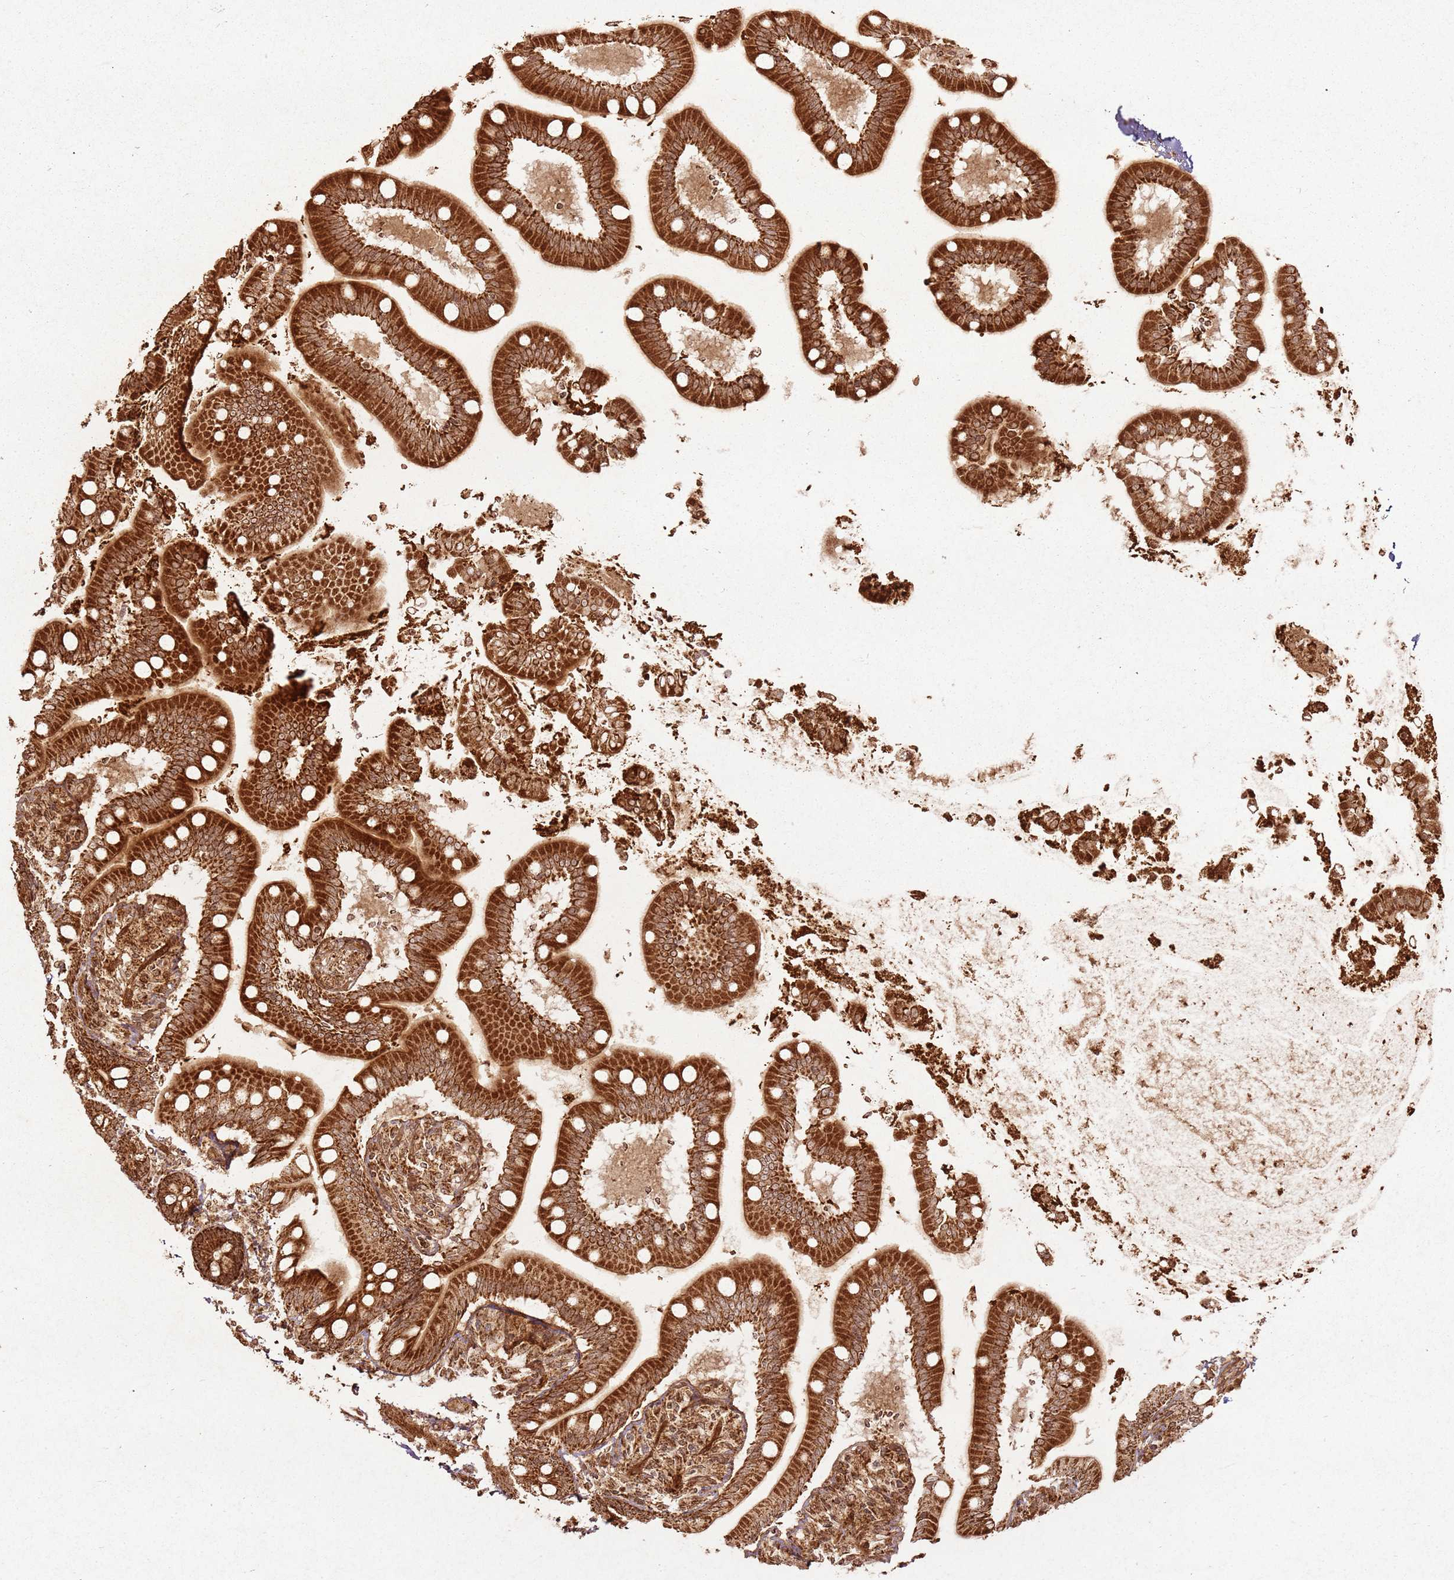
{"staining": {"intensity": "strong", "quantity": ">75%", "location": "cytoplasmic/membranous"}, "tissue": "small intestine", "cell_type": "Glandular cells", "image_type": "normal", "snomed": [{"axis": "morphology", "description": "Normal tissue, NOS"}, {"axis": "topography", "description": "Small intestine"}], "caption": "Human small intestine stained for a protein (brown) shows strong cytoplasmic/membranous positive expression in approximately >75% of glandular cells.", "gene": "MRPS6", "patient": {"sex": "female", "age": 64}}